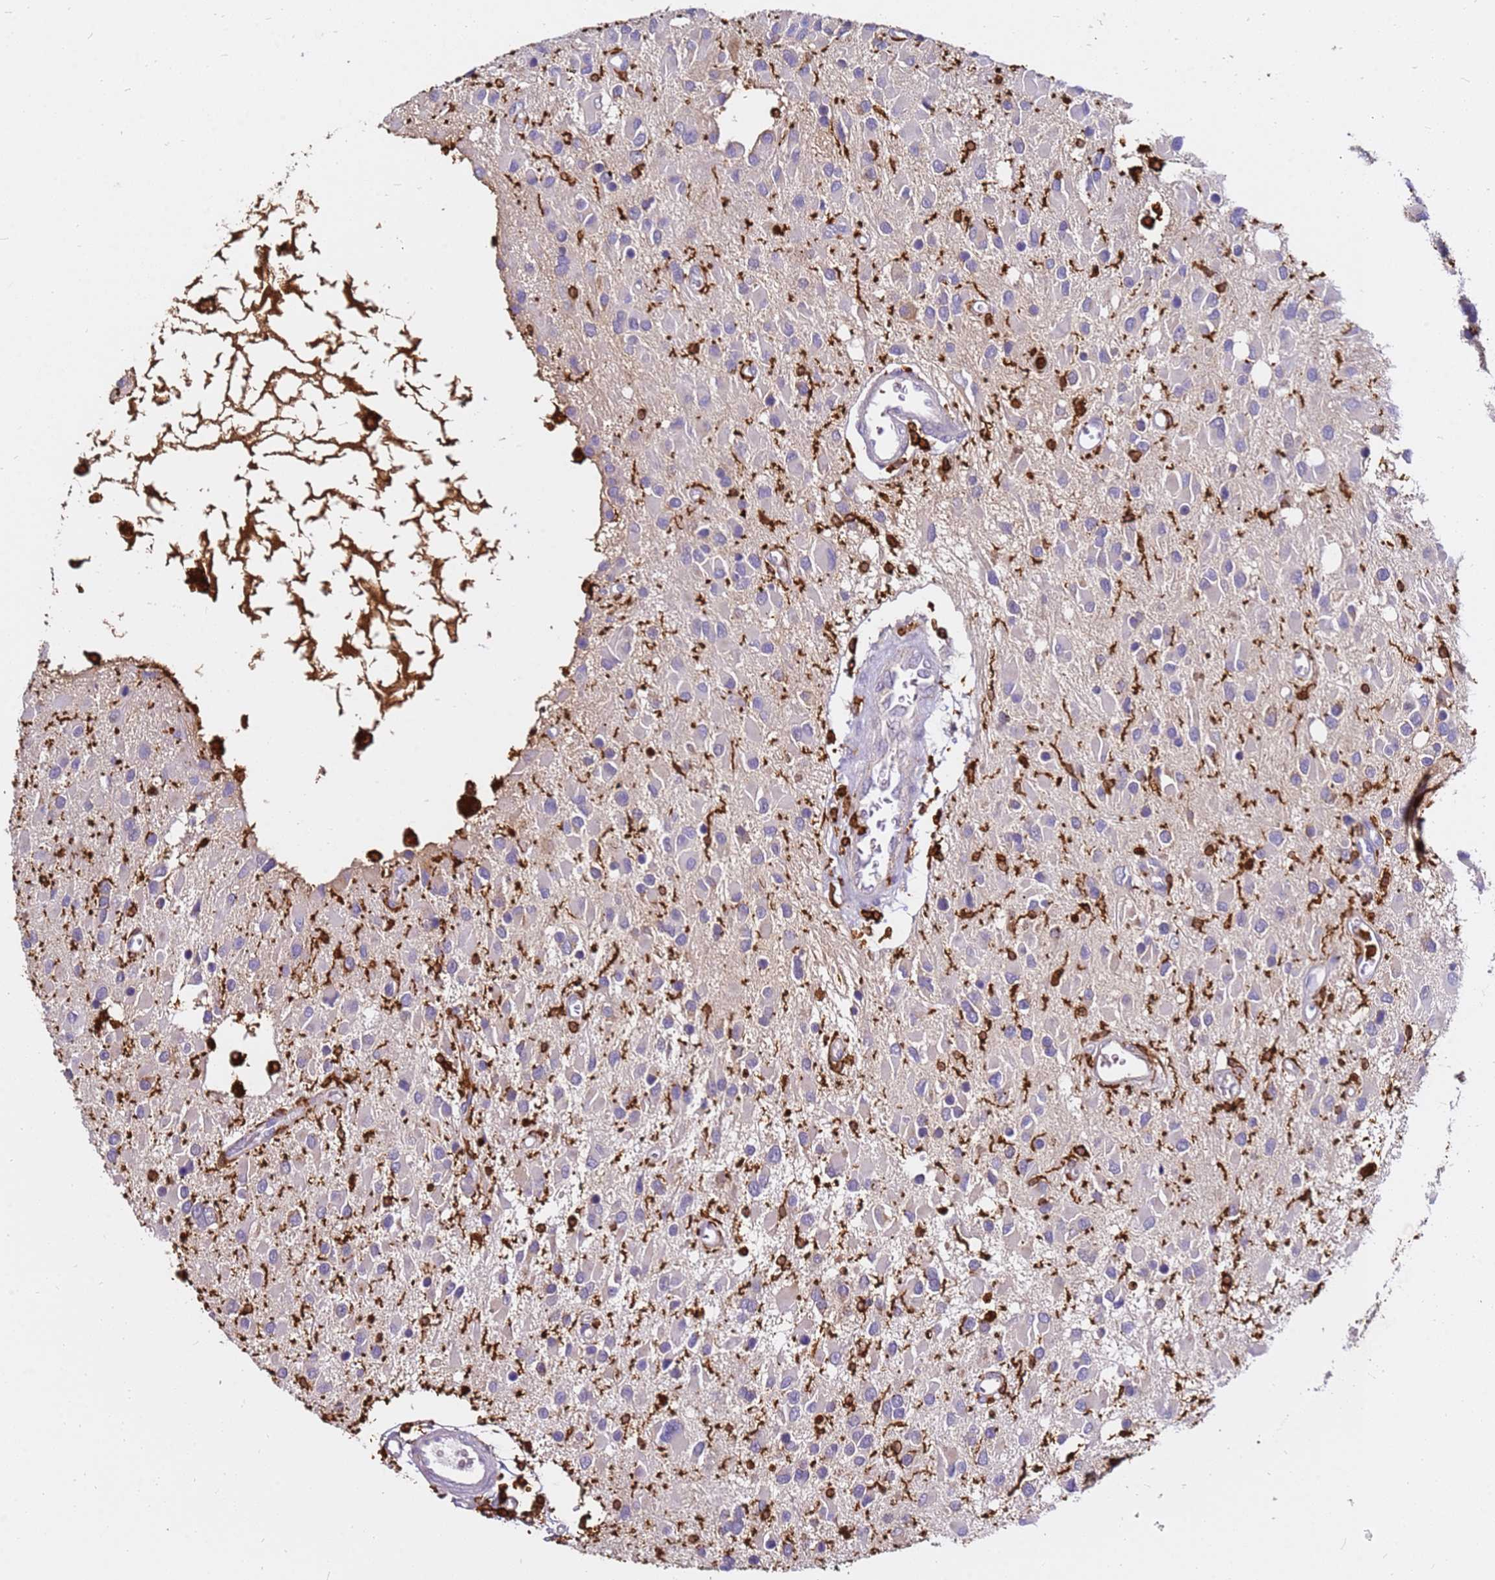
{"staining": {"intensity": "negative", "quantity": "none", "location": "none"}, "tissue": "glioma", "cell_type": "Tumor cells", "image_type": "cancer", "snomed": [{"axis": "morphology", "description": "Glioma, malignant, High grade"}, {"axis": "topography", "description": "Brain"}], "caption": "The histopathology image shows no significant expression in tumor cells of malignant glioma (high-grade).", "gene": "CORO1A", "patient": {"sex": "male", "age": 53}}